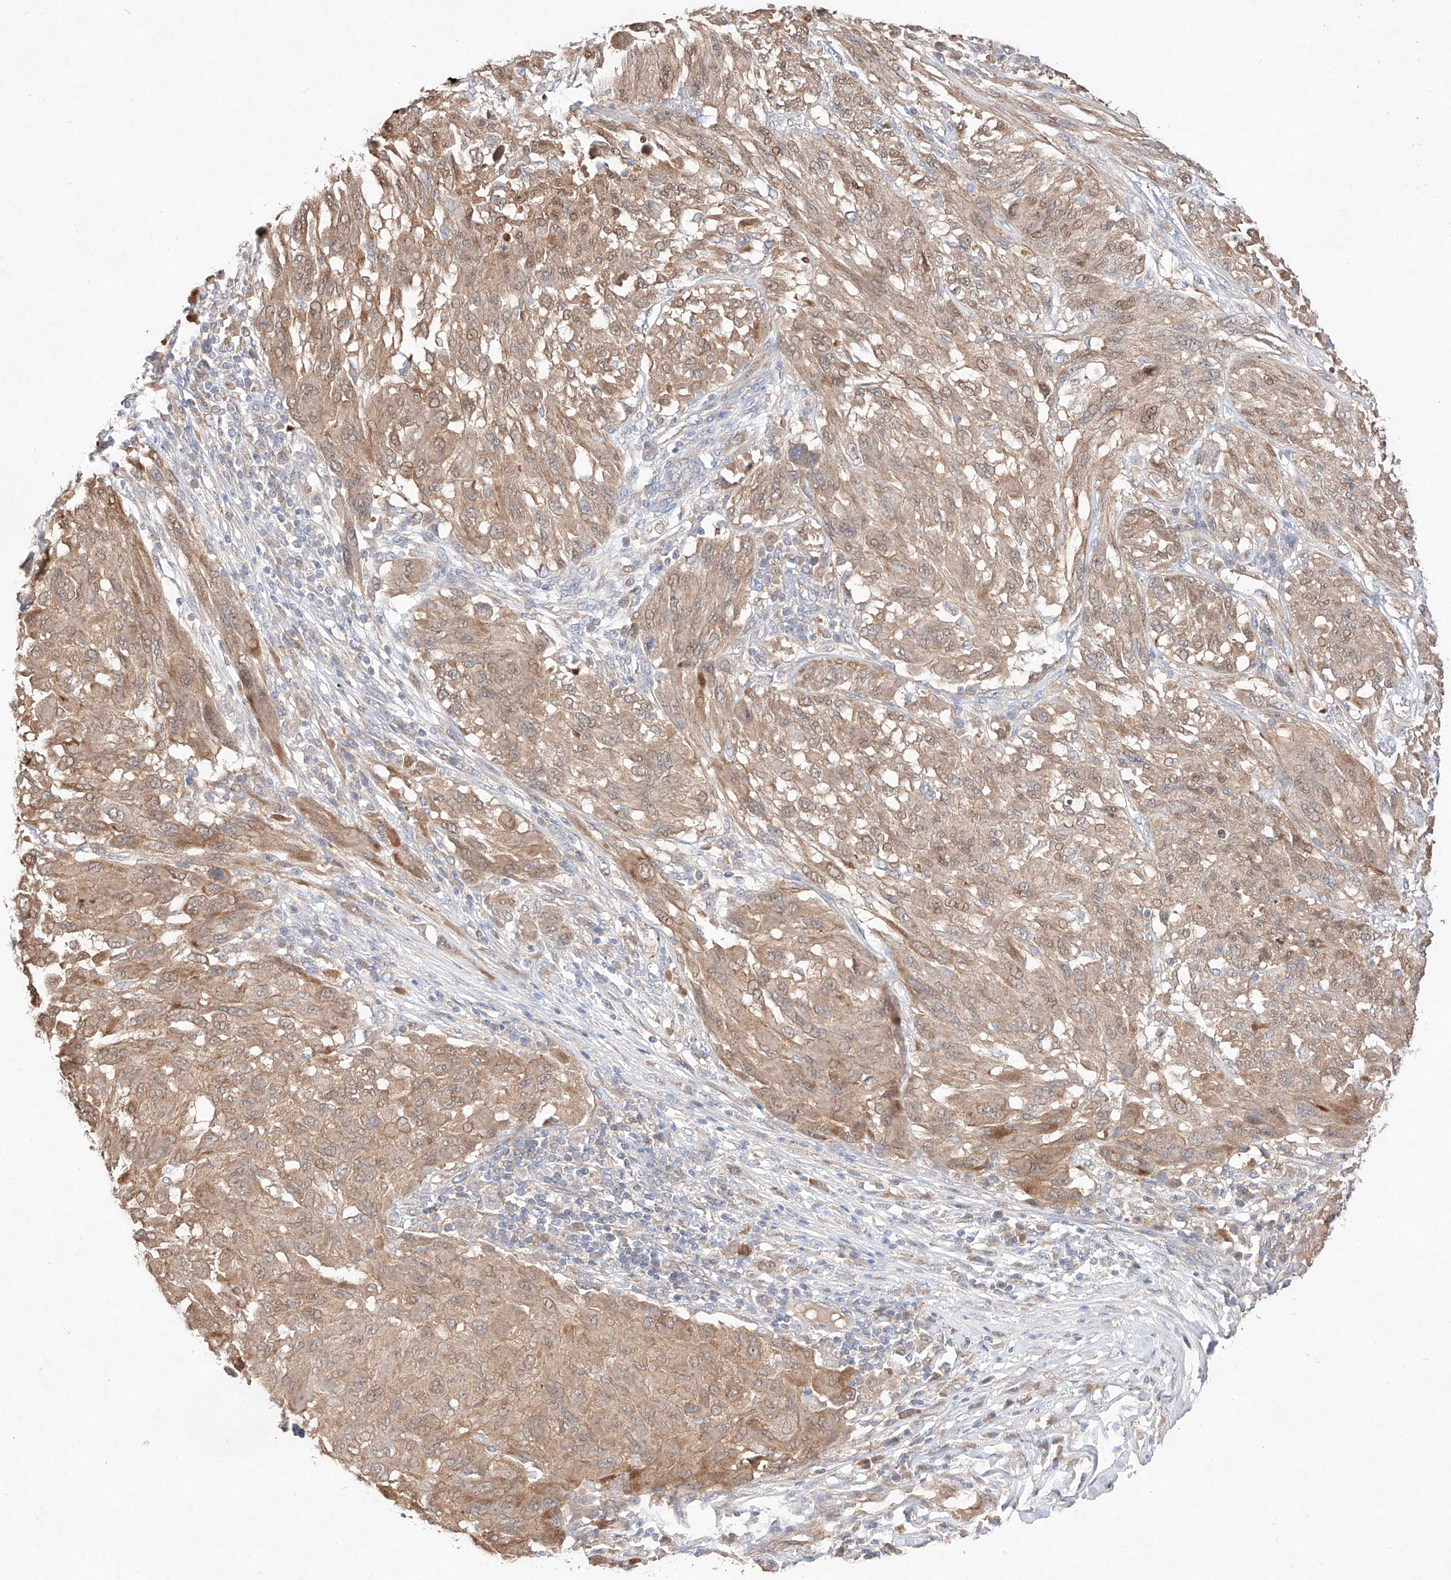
{"staining": {"intensity": "weak", "quantity": ">75%", "location": "cytoplasmic/membranous,nuclear"}, "tissue": "melanoma", "cell_type": "Tumor cells", "image_type": "cancer", "snomed": [{"axis": "morphology", "description": "Malignant melanoma, NOS"}, {"axis": "topography", "description": "Skin"}], "caption": "A brown stain labels weak cytoplasmic/membranous and nuclear positivity of a protein in human malignant melanoma tumor cells.", "gene": "C6orf62", "patient": {"sex": "female", "age": 91}}